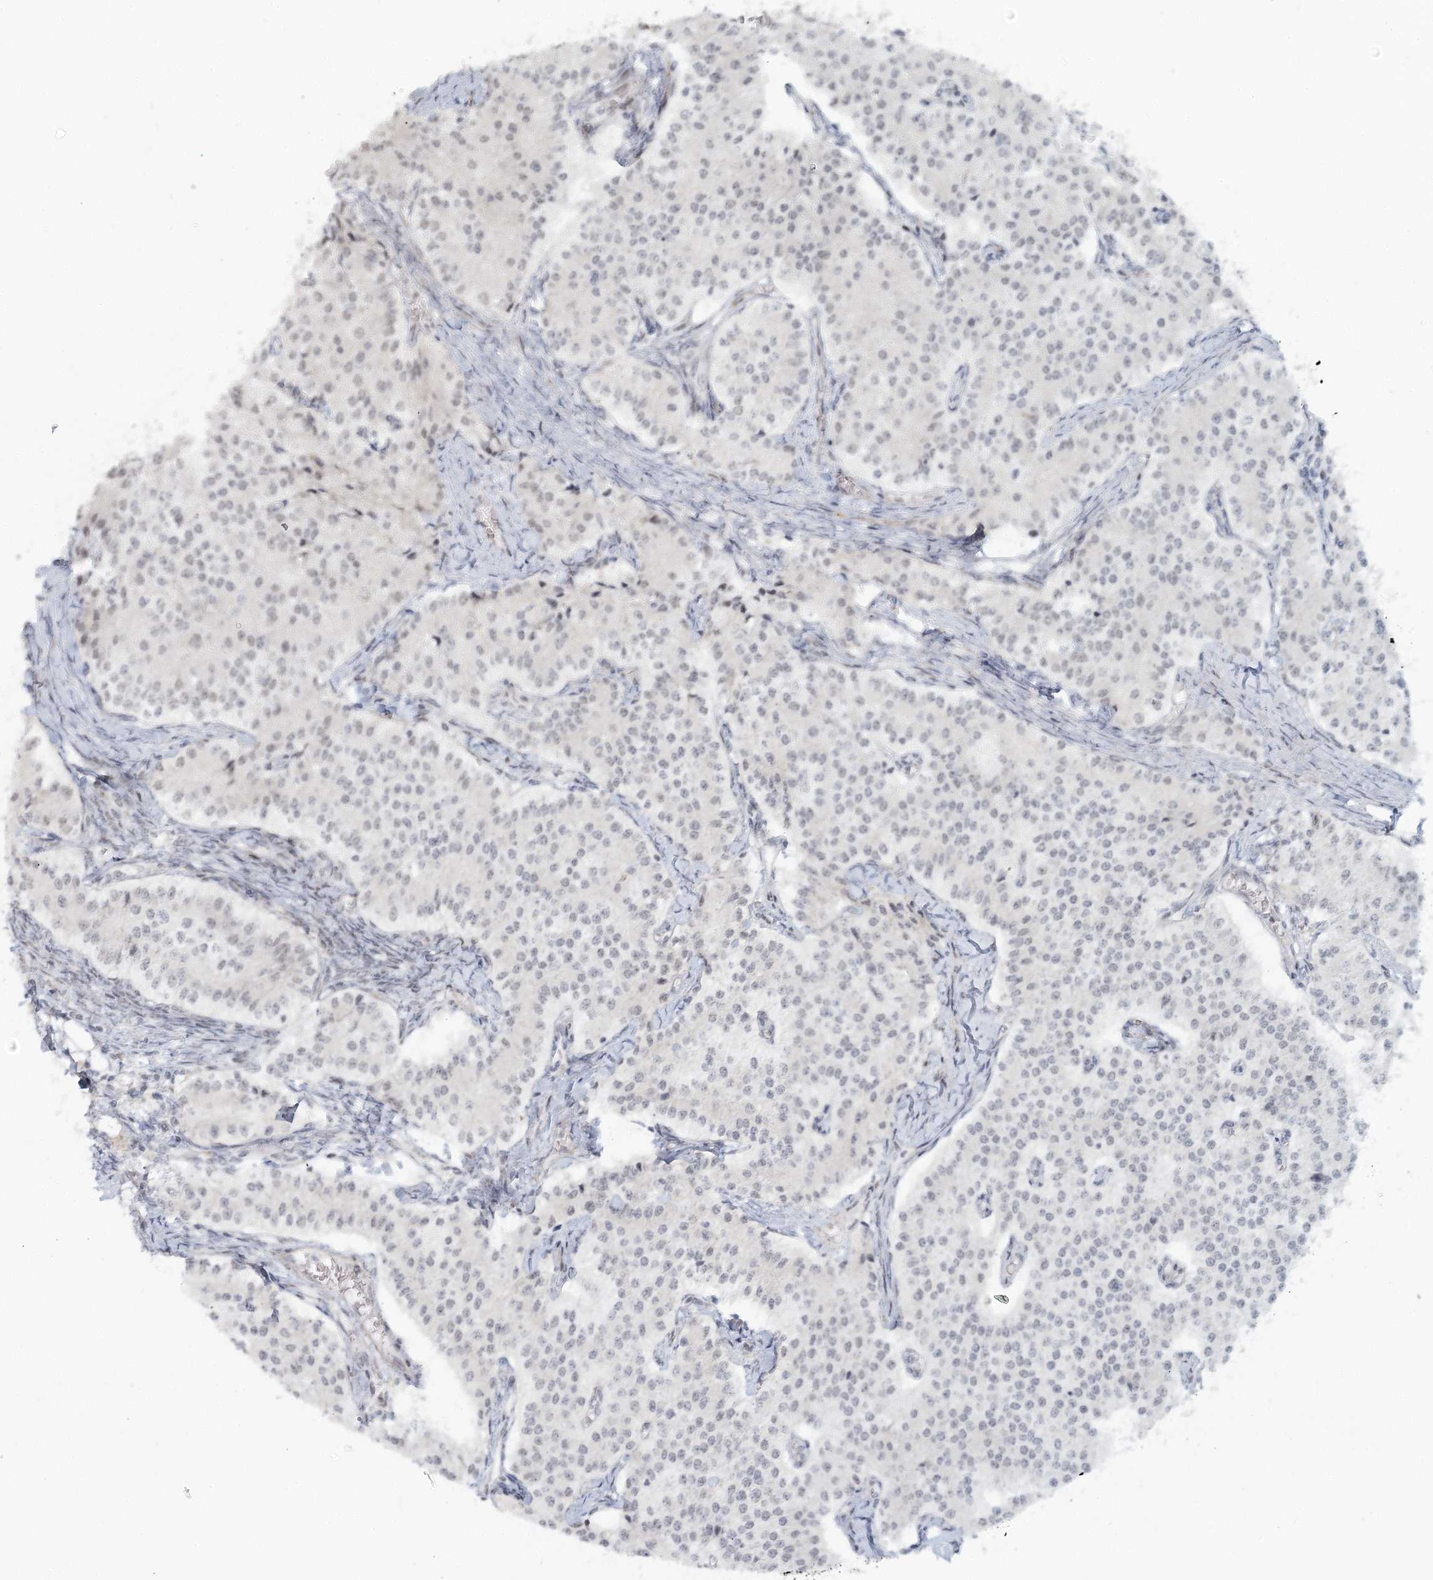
{"staining": {"intensity": "negative", "quantity": "none", "location": "none"}, "tissue": "carcinoid", "cell_type": "Tumor cells", "image_type": "cancer", "snomed": [{"axis": "morphology", "description": "Carcinoid, malignant, NOS"}, {"axis": "topography", "description": "Colon"}], "caption": "Immunohistochemical staining of human carcinoid (malignant) displays no significant expression in tumor cells. The staining is performed using DAB (3,3'-diaminobenzidine) brown chromogen with nuclei counter-stained in using hematoxylin.", "gene": "U2SURP", "patient": {"sex": "female", "age": 52}}